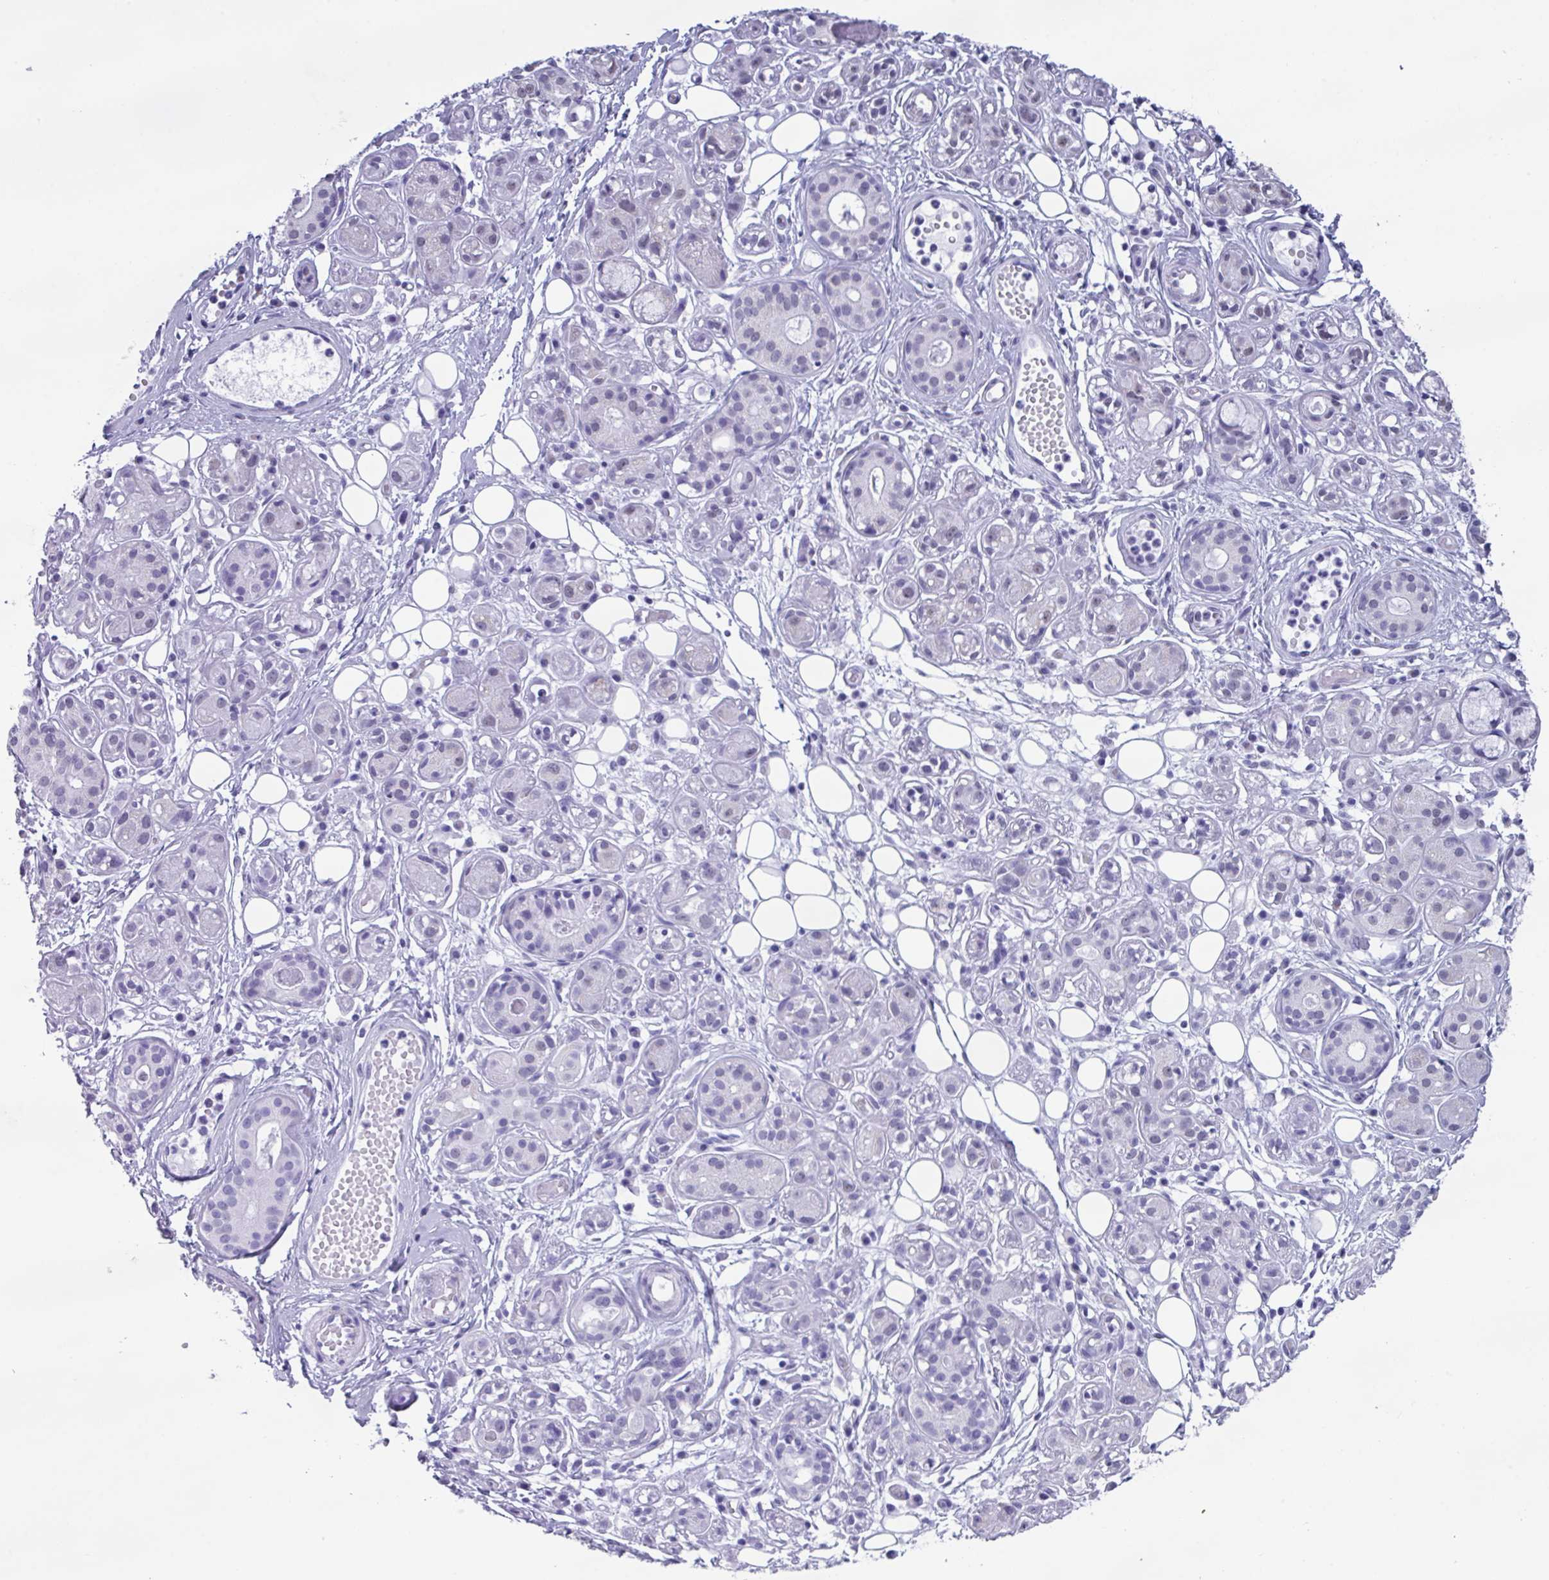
{"staining": {"intensity": "negative", "quantity": "none", "location": "none"}, "tissue": "salivary gland", "cell_type": "Glandular cells", "image_type": "normal", "snomed": [{"axis": "morphology", "description": "Normal tissue, NOS"}, {"axis": "topography", "description": "Salivary gland"}], "caption": "The image reveals no significant positivity in glandular cells of salivary gland. The staining was performed using DAB to visualize the protein expression in brown, while the nuclei were stained in blue with hematoxylin (Magnification: 20x).", "gene": "PUF60", "patient": {"sex": "male", "age": 54}}